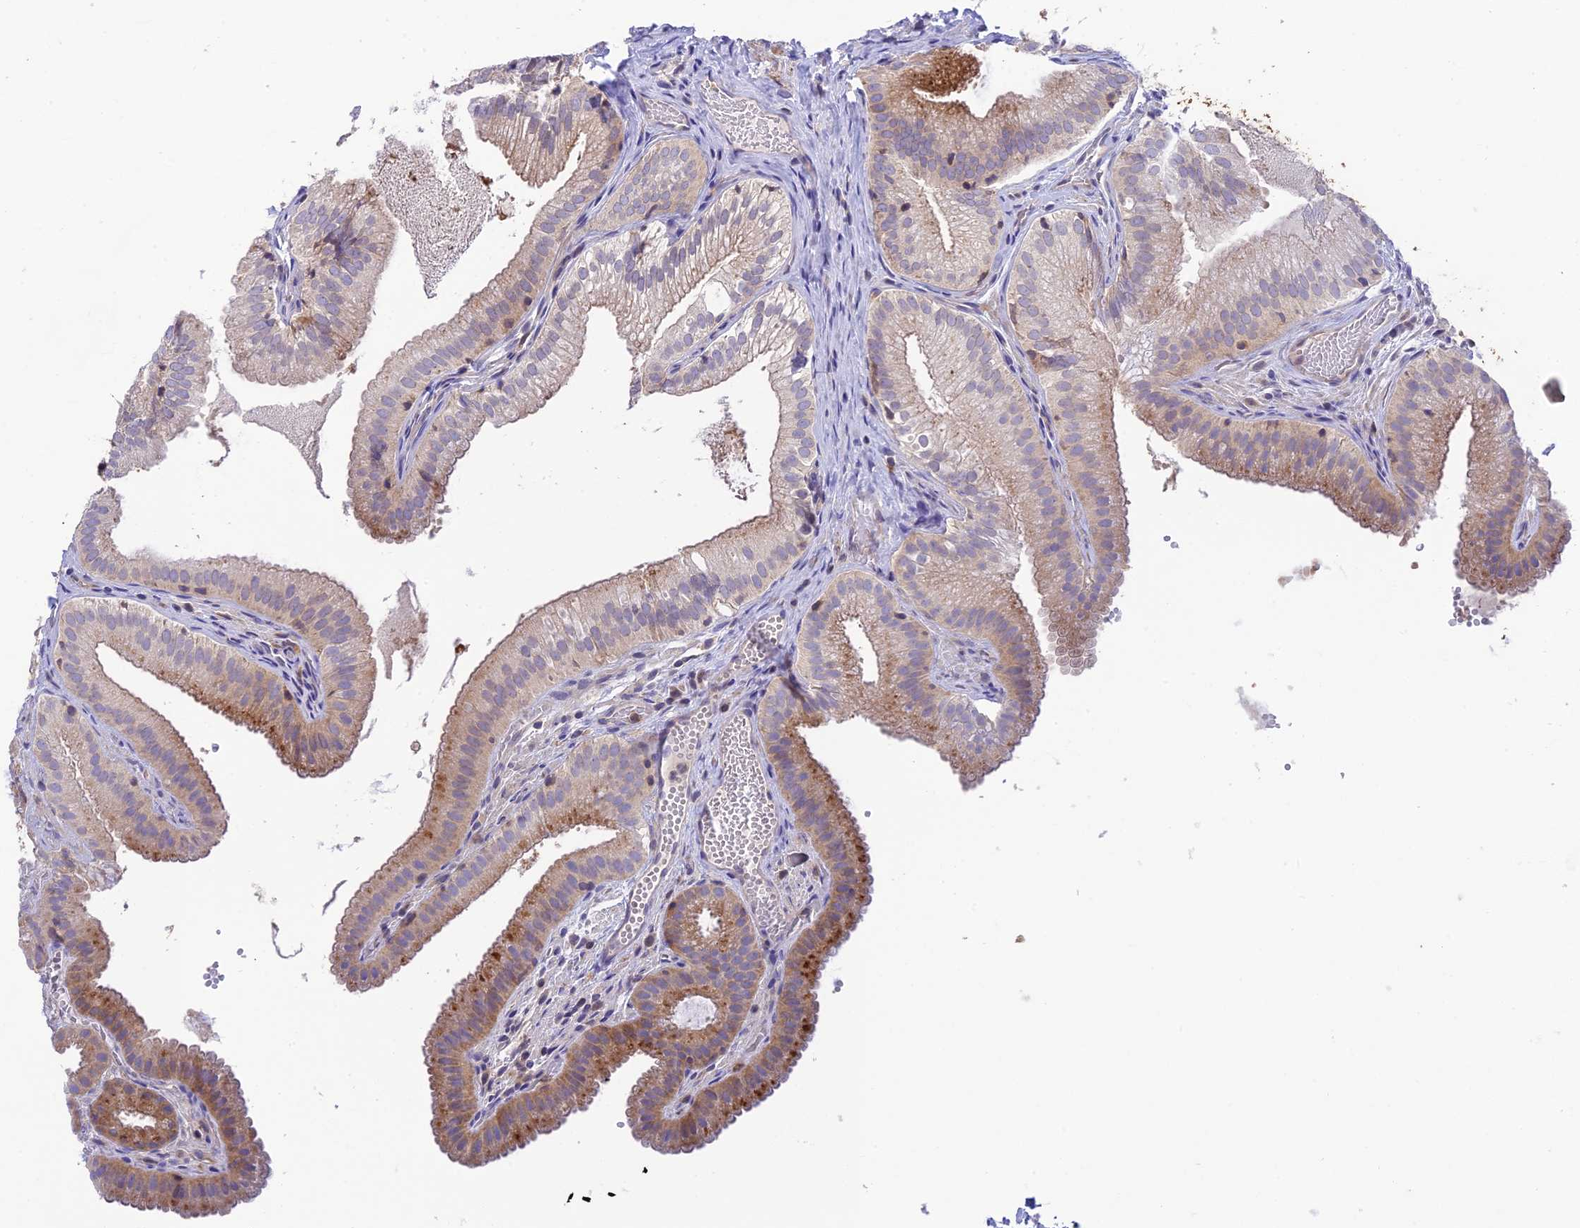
{"staining": {"intensity": "moderate", "quantity": "25%-75%", "location": "cytoplasmic/membranous"}, "tissue": "gallbladder", "cell_type": "Glandular cells", "image_type": "normal", "snomed": [{"axis": "morphology", "description": "Normal tissue, NOS"}, {"axis": "topography", "description": "Gallbladder"}], "caption": "Immunohistochemical staining of benign gallbladder reveals medium levels of moderate cytoplasmic/membranous expression in approximately 25%-75% of glandular cells. (DAB (3,3'-diaminobenzidine) IHC, brown staining for protein, blue staining for nuclei).", "gene": "BMT2", "patient": {"sex": "female", "age": 30}}